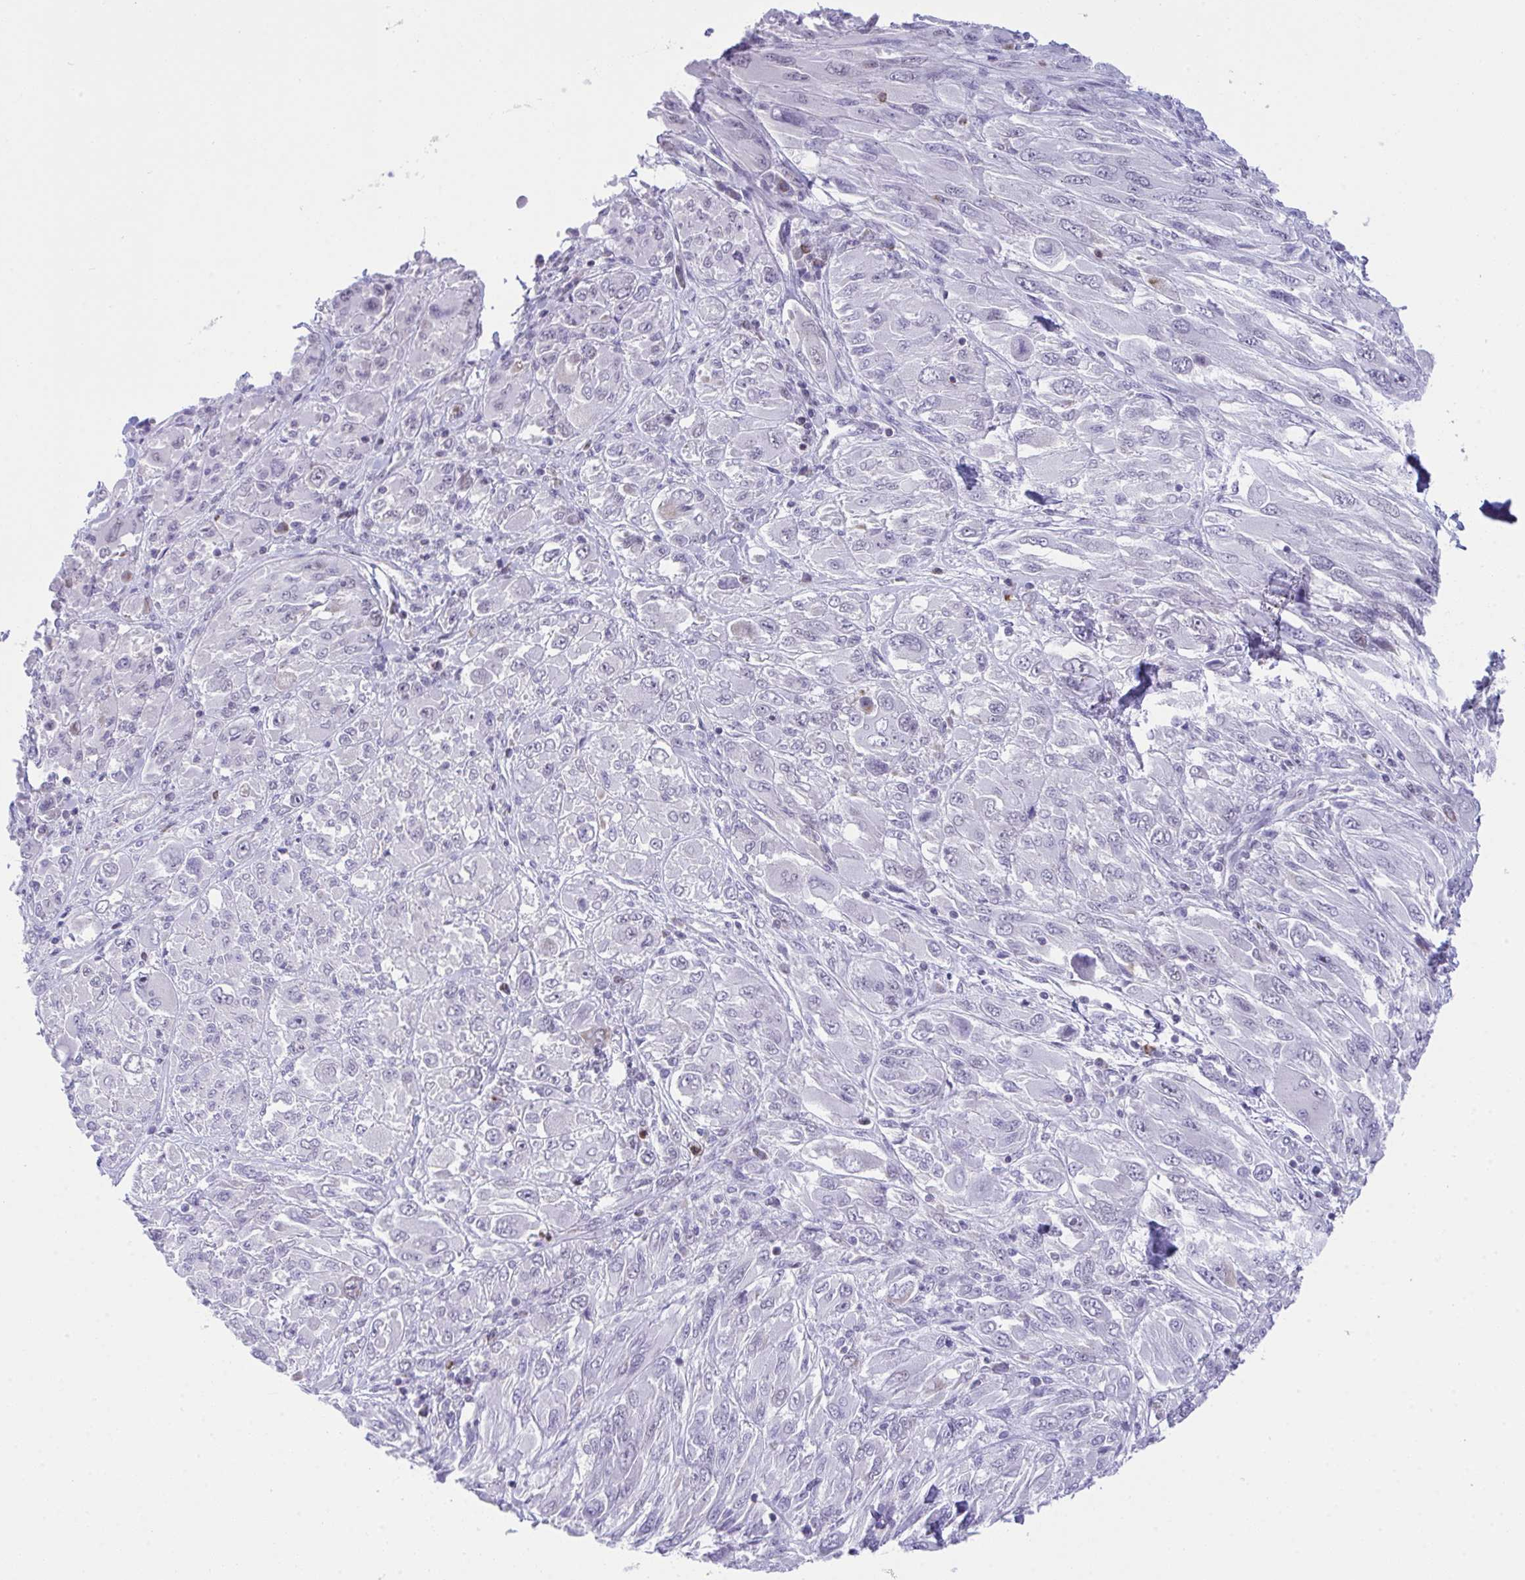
{"staining": {"intensity": "negative", "quantity": "none", "location": "none"}, "tissue": "melanoma", "cell_type": "Tumor cells", "image_type": "cancer", "snomed": [{"axis": "morphology", "description": "Malignant melanoma, NOS"}, {"axis": "topography", "description": "Skin"}], "caption": "There is no significant staining in tumor cells of melanoma.", "gene": "PLA2G12B", "patient": {"sex": "female", "age": 91}}